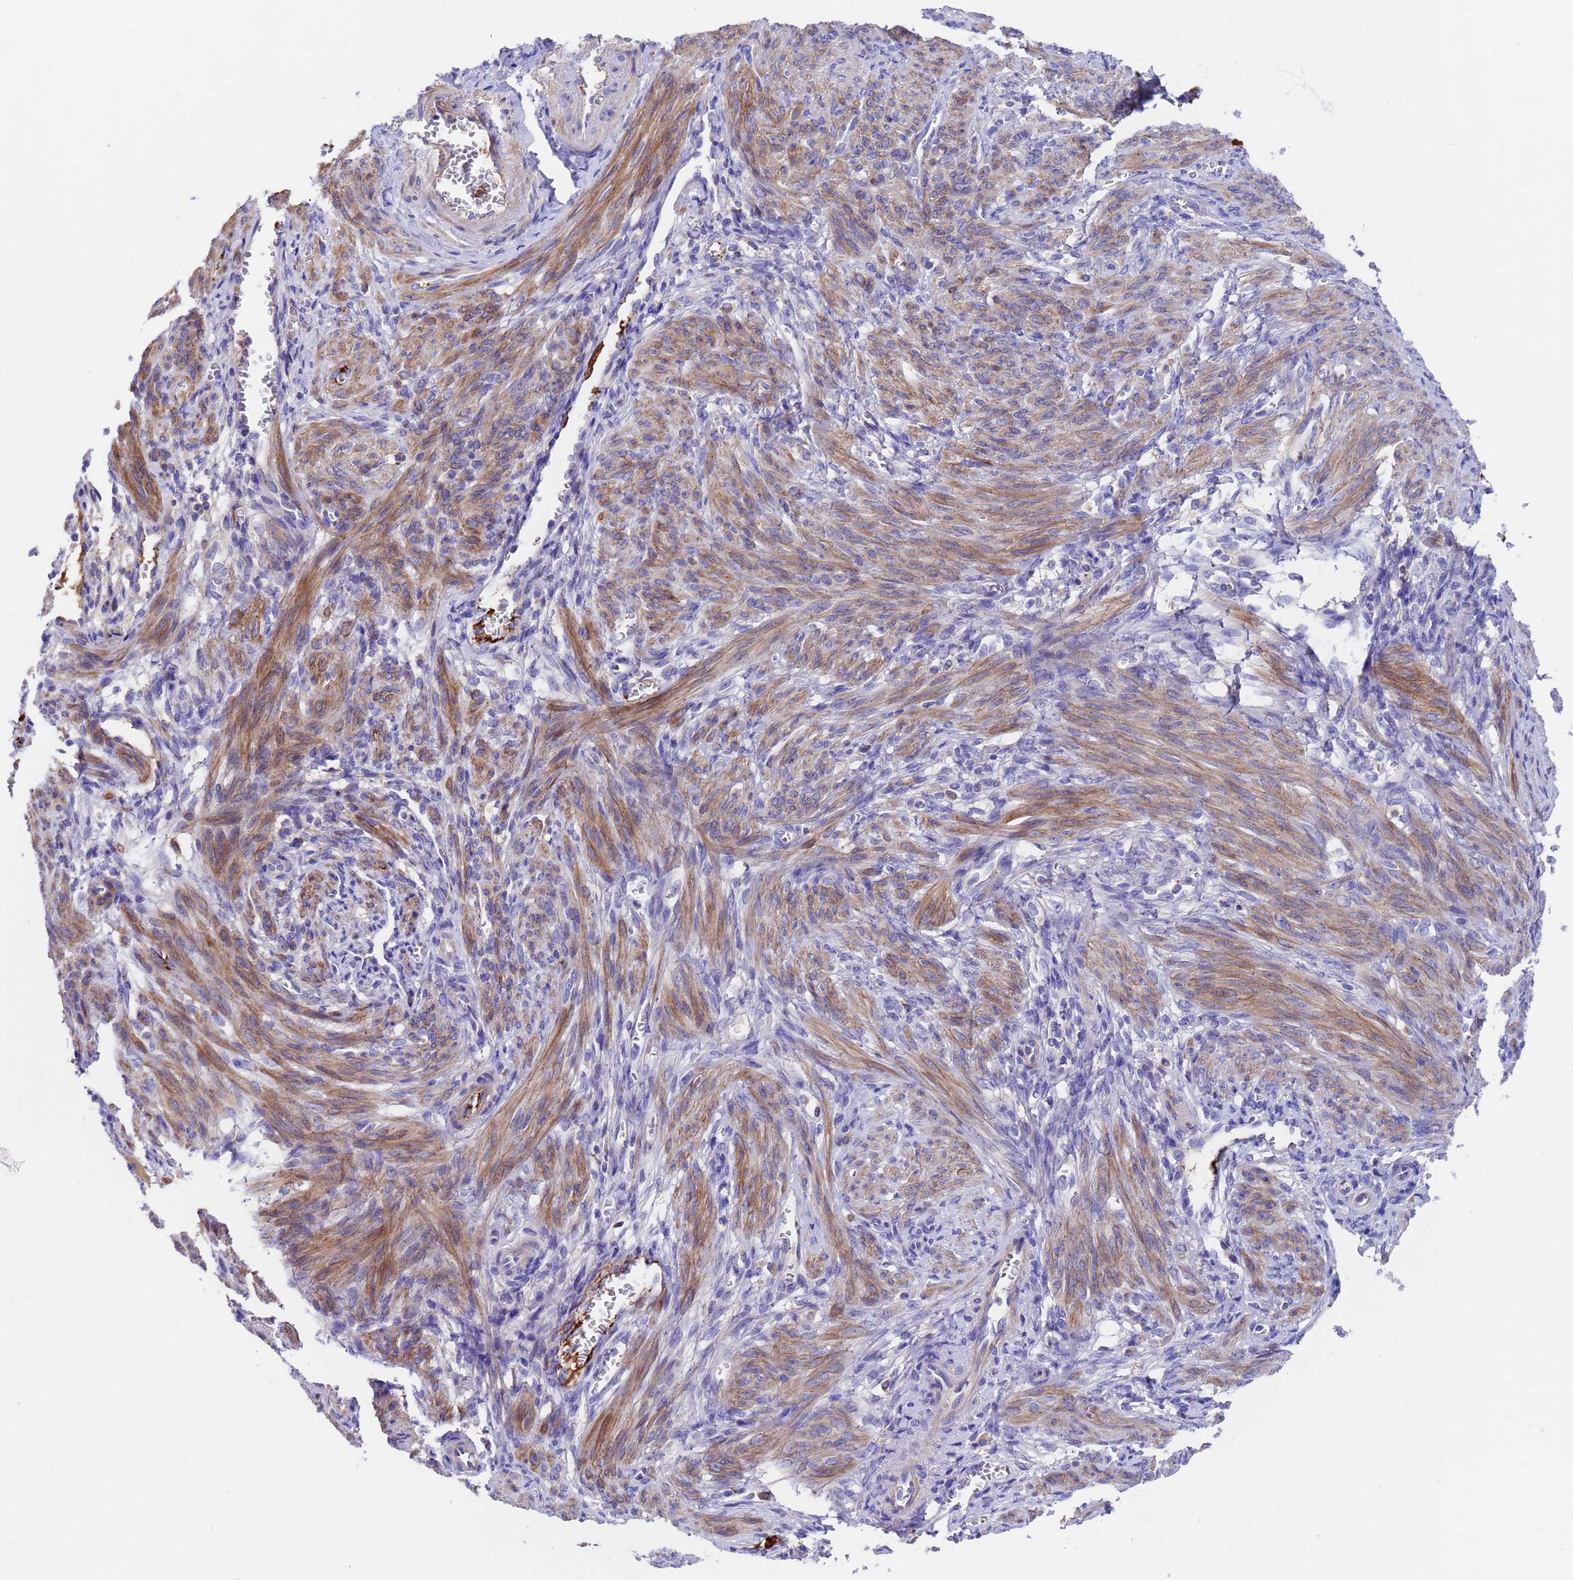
{"staining": {"intensity": "moderate", "quantity": "25%-75%", "location": "cytoplasmic/membranous"}, "tissue": "smooth muscle", "cell_type": "Smooth muscle cells", "image_type": "normal", "snomed": [{"axis": "morphology", "description": "Normal tissue, NOS"}, {"axis": "topography", "description": "Smooth muscle"}], "caption": "Protein analysis of normal smooth muscle reveals moderate cytoplasmic/membranous expression in approximately 25%-75% of smooth muscle cells. (DAB (3,3'-diaminobenzidine) IHC with brightfield microscopy, high magnification).", "gene": "ELP6", "patient": {"sex": "female", "age": 39}}